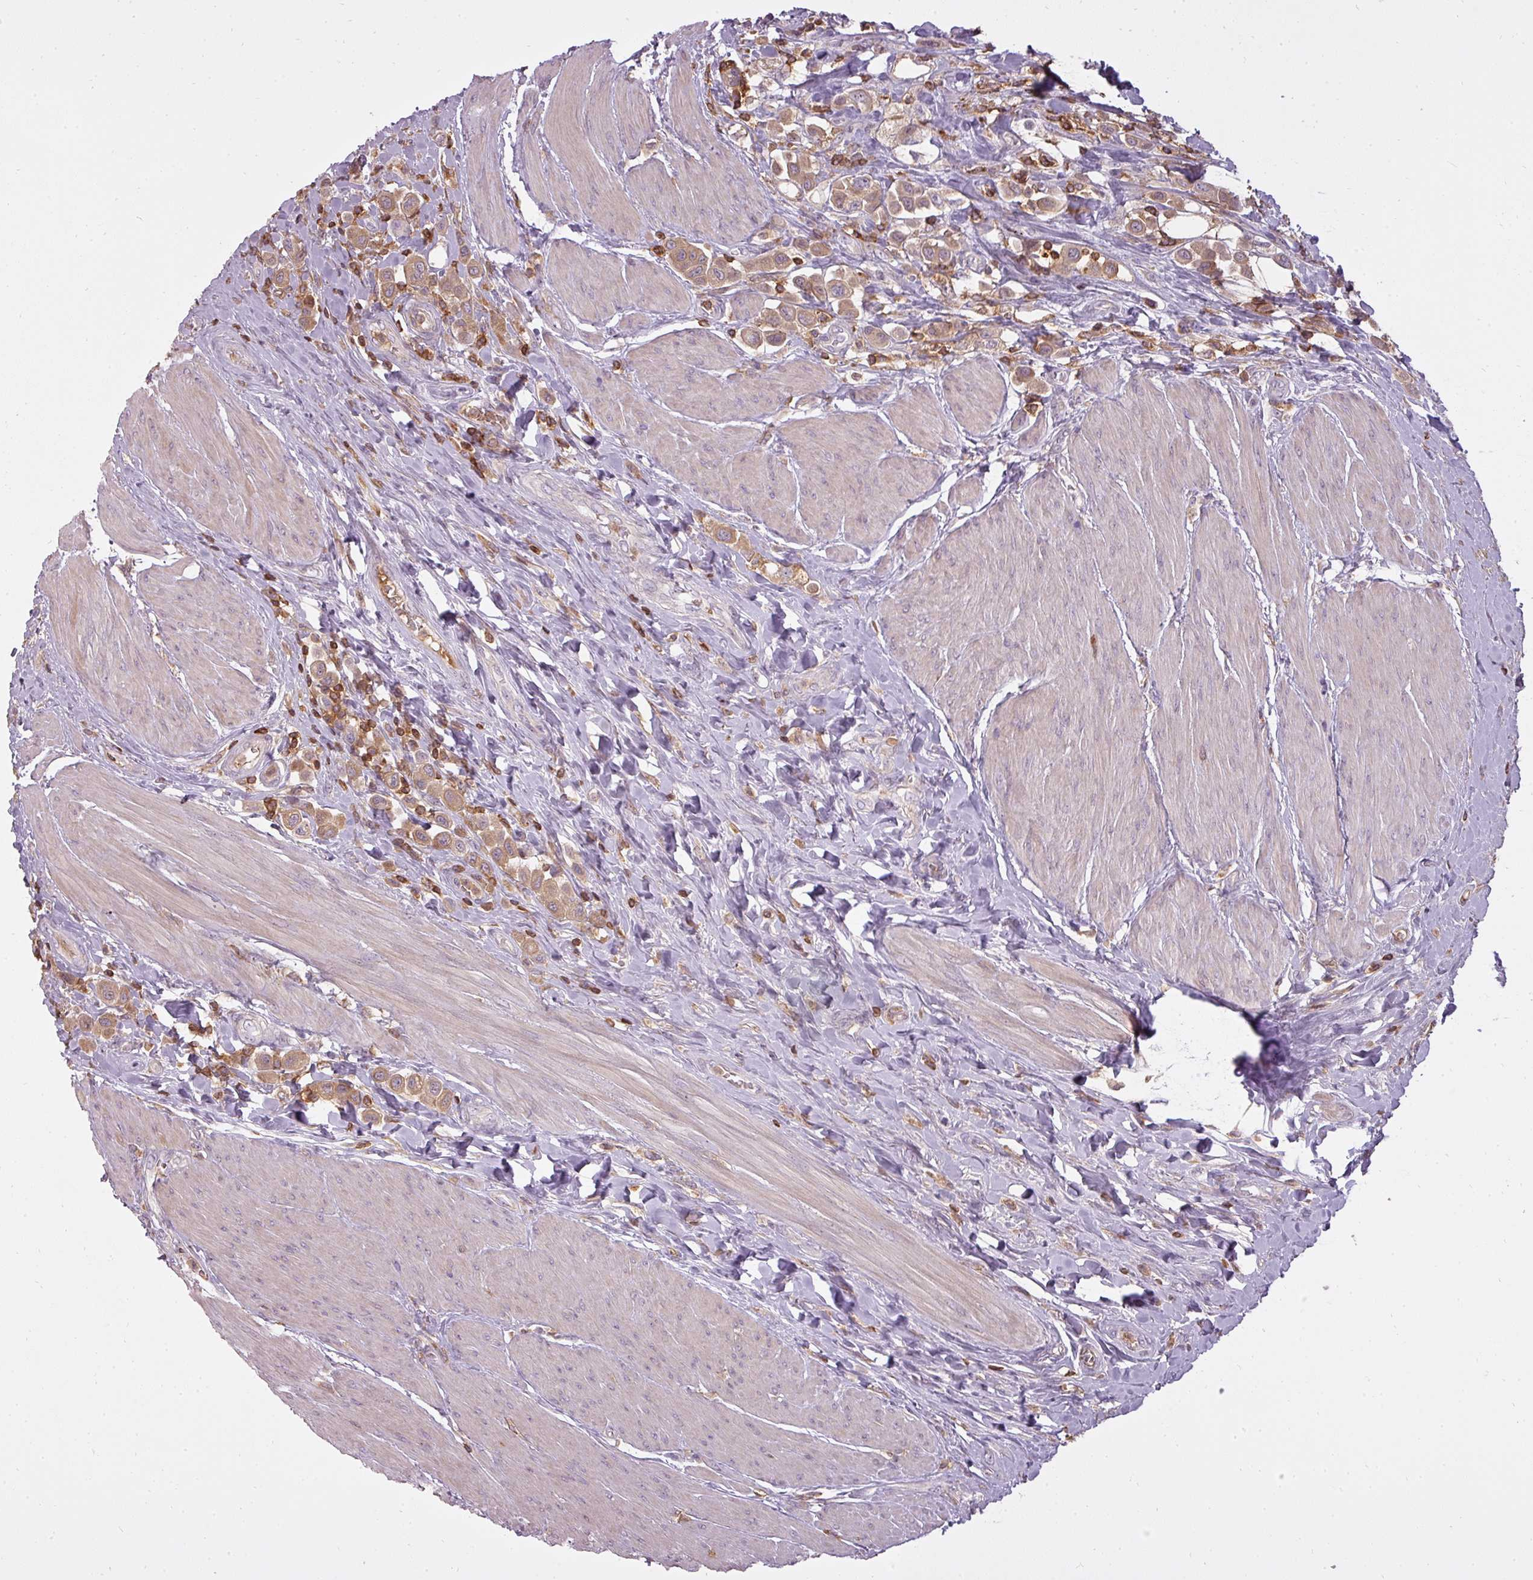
{"staining": {"intensity": "moderate", "quantity": ">75%", "location": "cytoplasmic/membranous"}, "tissue": "urothelial cancer", "cell_type": "Tumor cells", "image_type": "cancer", "snomed": [{"axis": "morphology", "description": "Urothelial carcinoma, High grade"}, {"axis": "topography", "description": "Urinary bladder"}], "caption": "An IHC image of tumor tissue is shown. Protein staining in brown highlights moderate cytoplasmic/membranous positivity in urothelial cancer within tumor cells.", "gene": "STK4", "patient": {"sex": "male", "age": 50}}